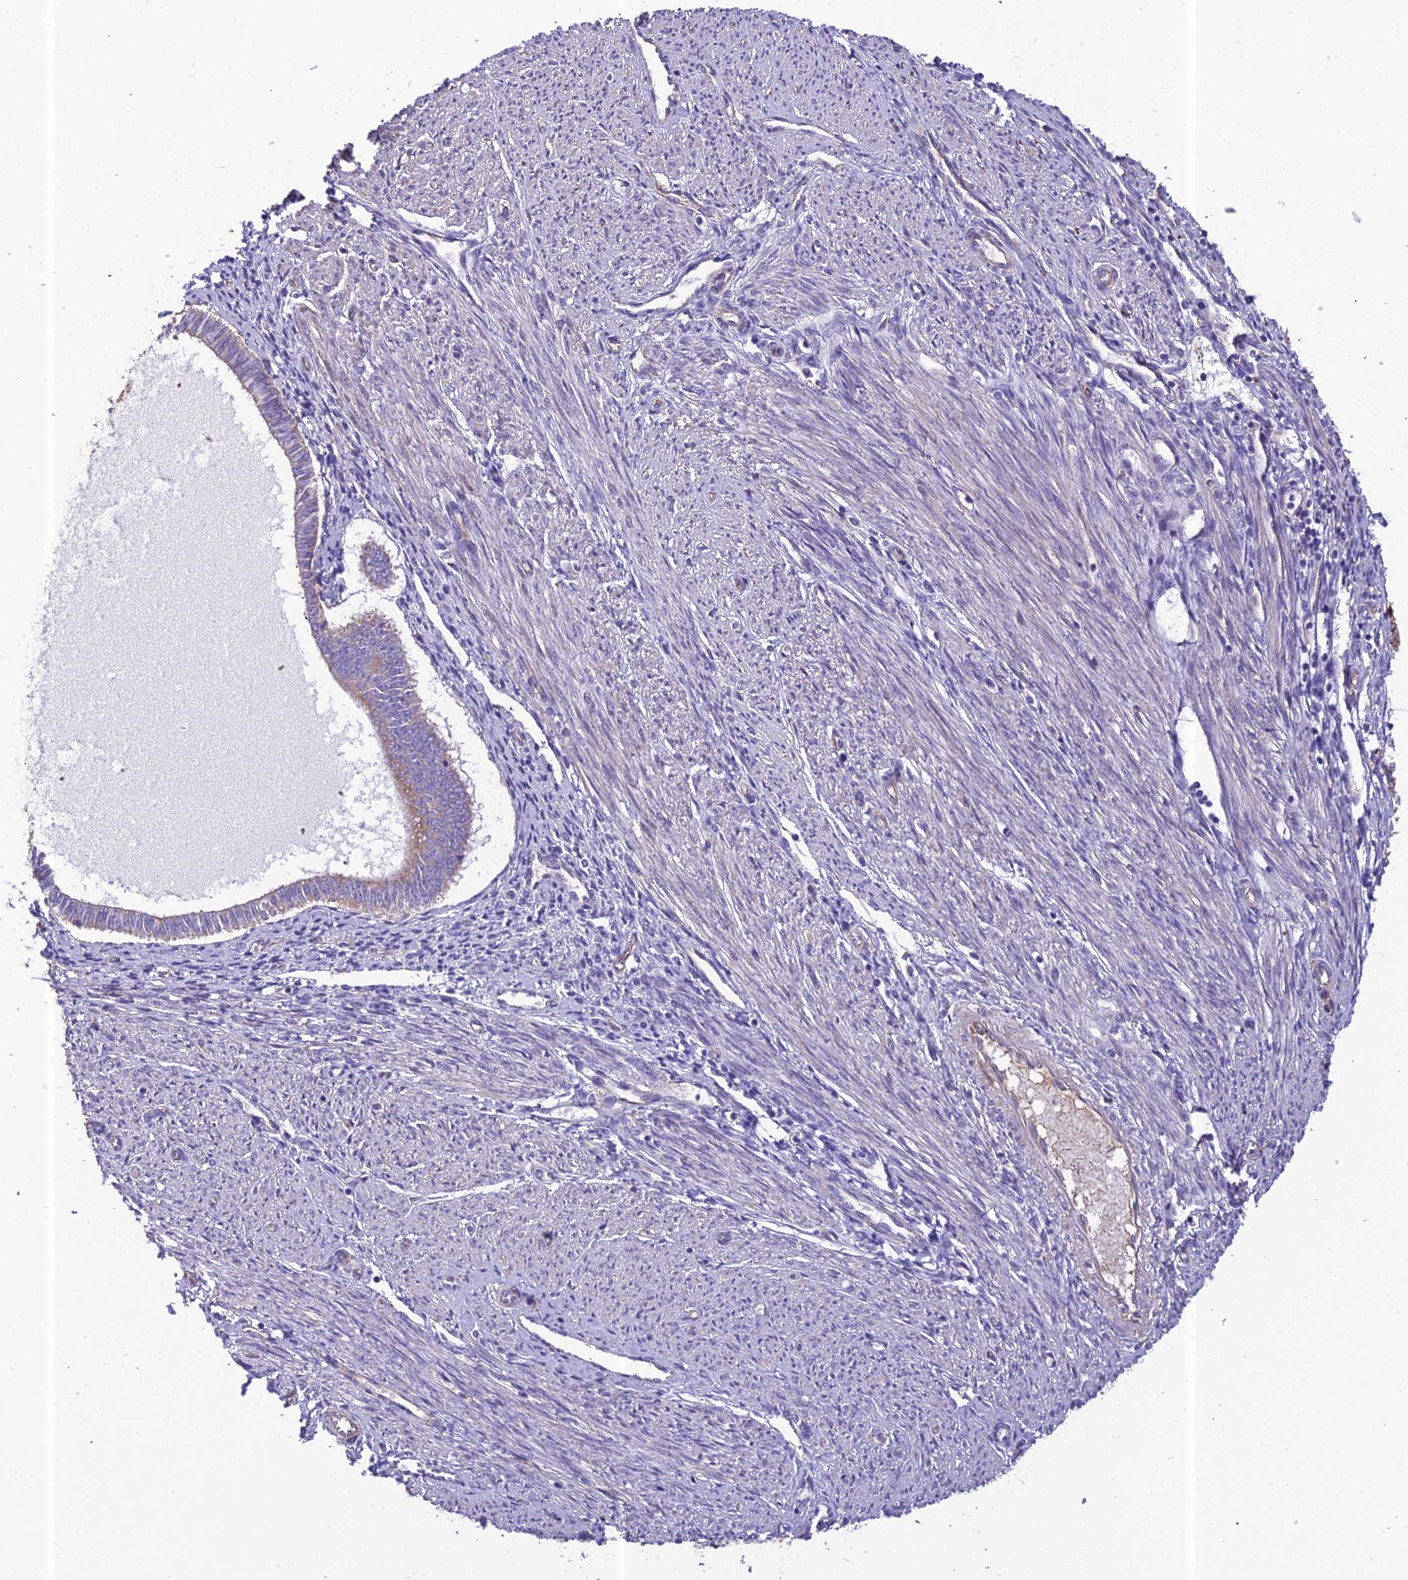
{"staining": {"intensity": "moderate", "quantity": "<25%", "location": "cytoplasmic/membranous"}, "tissue": "endometrial cancer", "cell_type": "Tumor cells", "image_type": "cancer", "snomed": [{"axis": "morphology", "description": "Adenocarcinoma, NOS"}, {"axis": "topography", "description": "Endometrium"}], "caption": "Immunohistochemical staining of endometrial cancer displays moderate cytoplasmic/membranous protein expression in approximately <25% of tumor cells.", "gene": "SPDL1", "patient": {"sex": "female", "age": 58}}